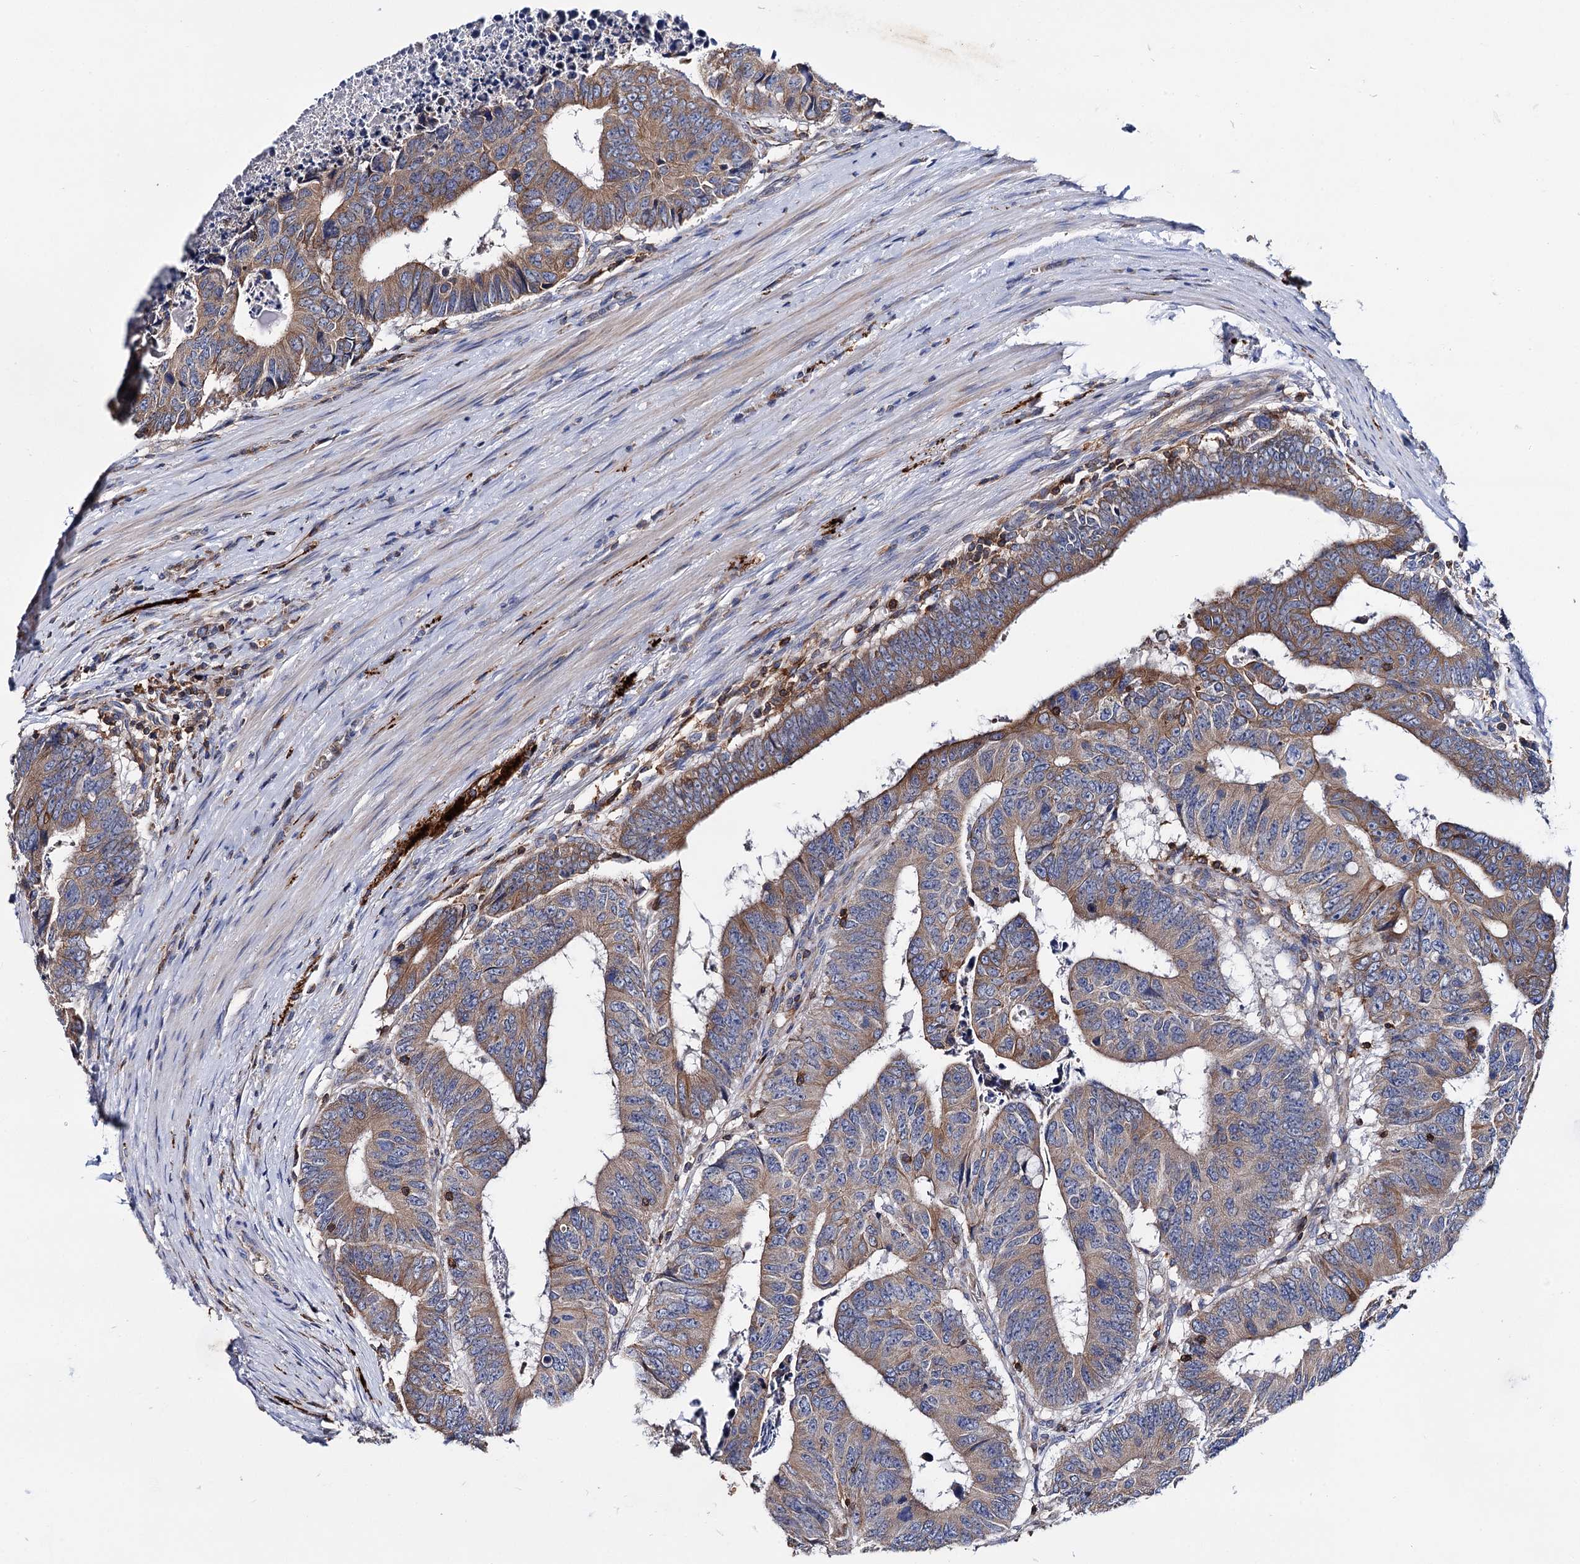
{"staining": {"intensity": "moderate", "quantity": ">75%", "location": "cytoplasmic/membranous"}, "tissue": "colorectal cancer", "cell_type": "Tumor cells", "image_type": "cancer", "snomed": [{"axis": "morphology", "description": "Adenocarcinoma, NOS"}, {"axis": "topography", "description": "Rectum"}], "caption": "Colorectal cancer (adenocarcinoma) stained with DAB (3,3'-diaminobenzidine) IHC demonstrates medium levels of moderate cytoplasmic/membranous staining in approximately >75% of tumor cells.", "gene": "UBASH3B", "patient": {"sex": "male", "age": 84}}